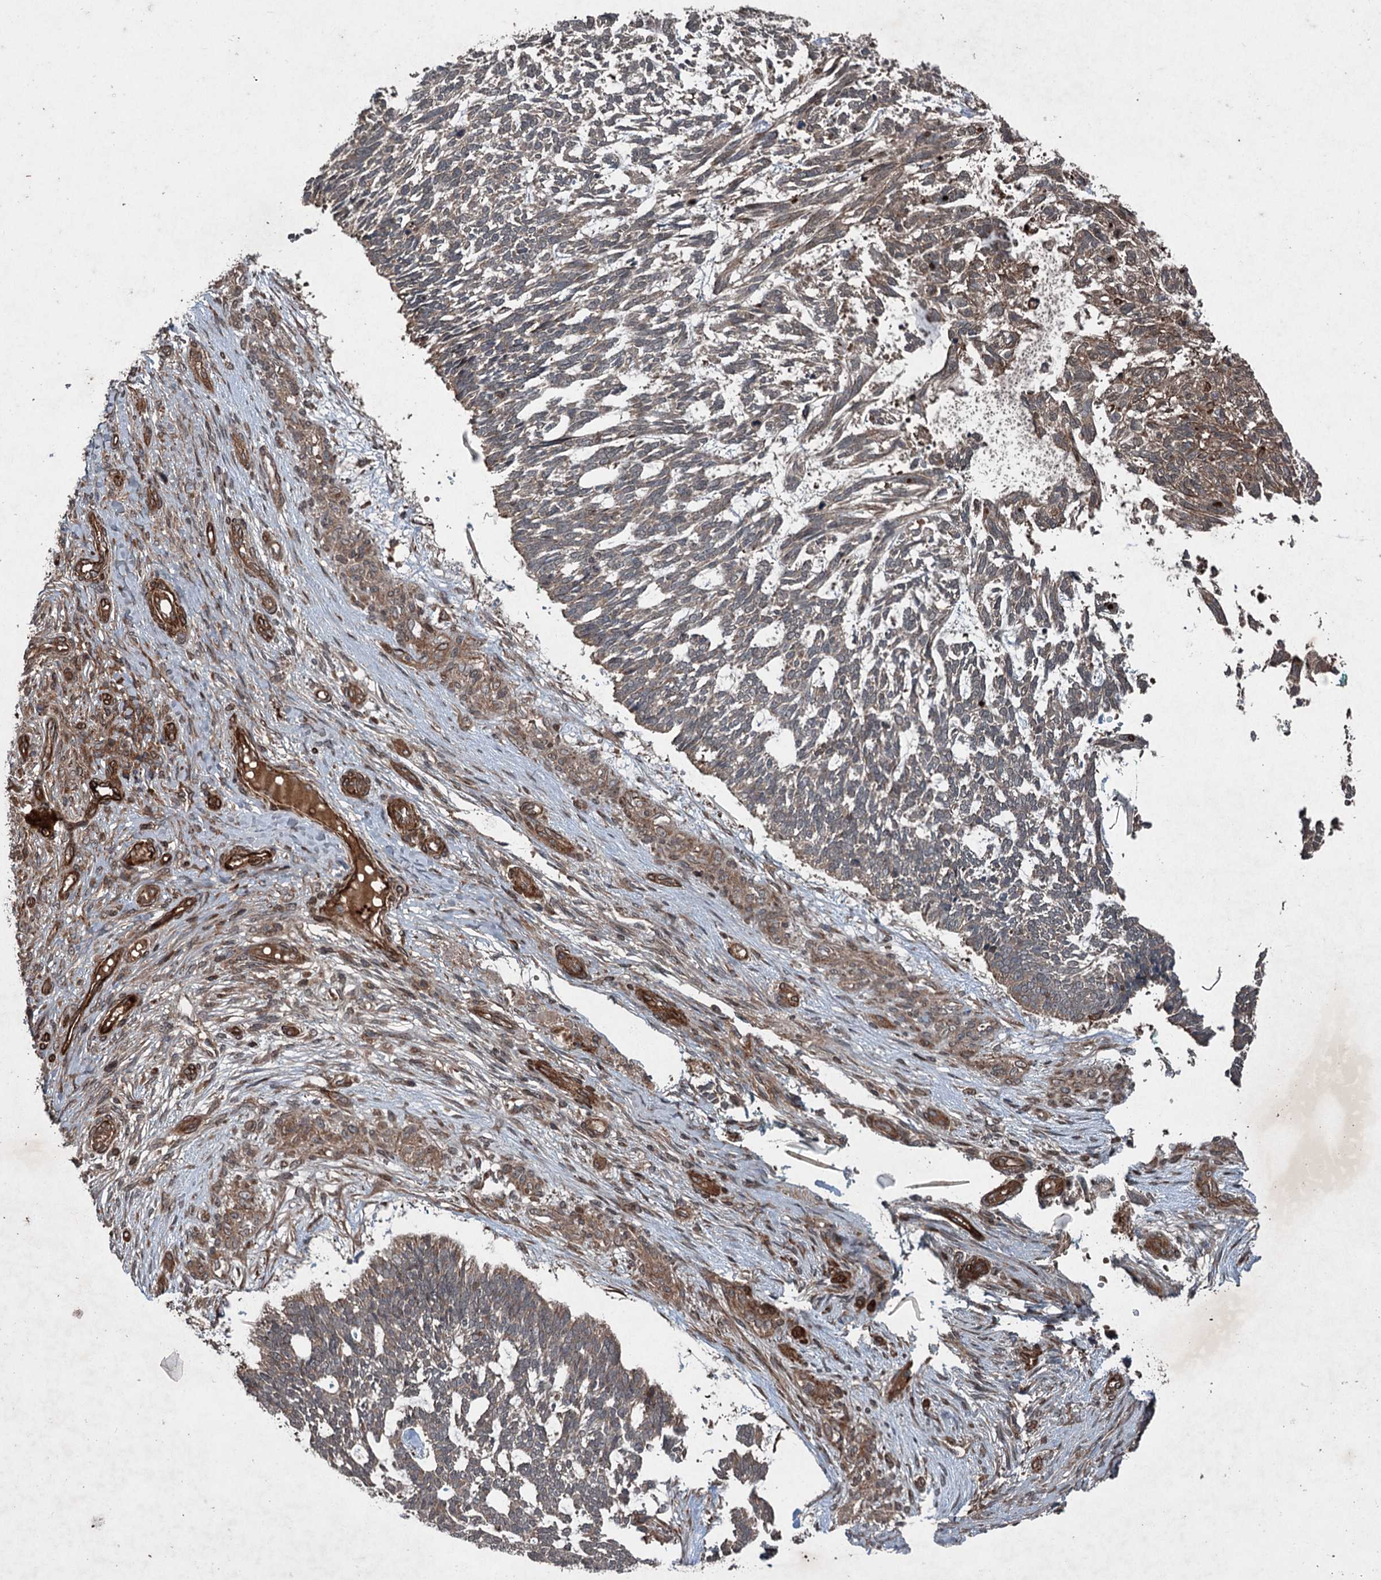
{"staining": {"intensity": "moderate", "quantity": "25%-75%", "location": "cytoplasmic/membranous"}, "tissue": "skin cancer", "cell_type": "Tumor cells", "image_type": "cancer", "snomed": [{"axis": "morphology", "description": "Basal cell carcinoma"}, {"axis": "topography", "description": "Skin"}], "caption": "The immunohistochemical stain labels moderate cytoplasmic/membranous staining in tumor cells of basal cell carcinoma (skin) tissue.", "gene": "ALAS1", "patient": {"sex": "male", "age": 88}}